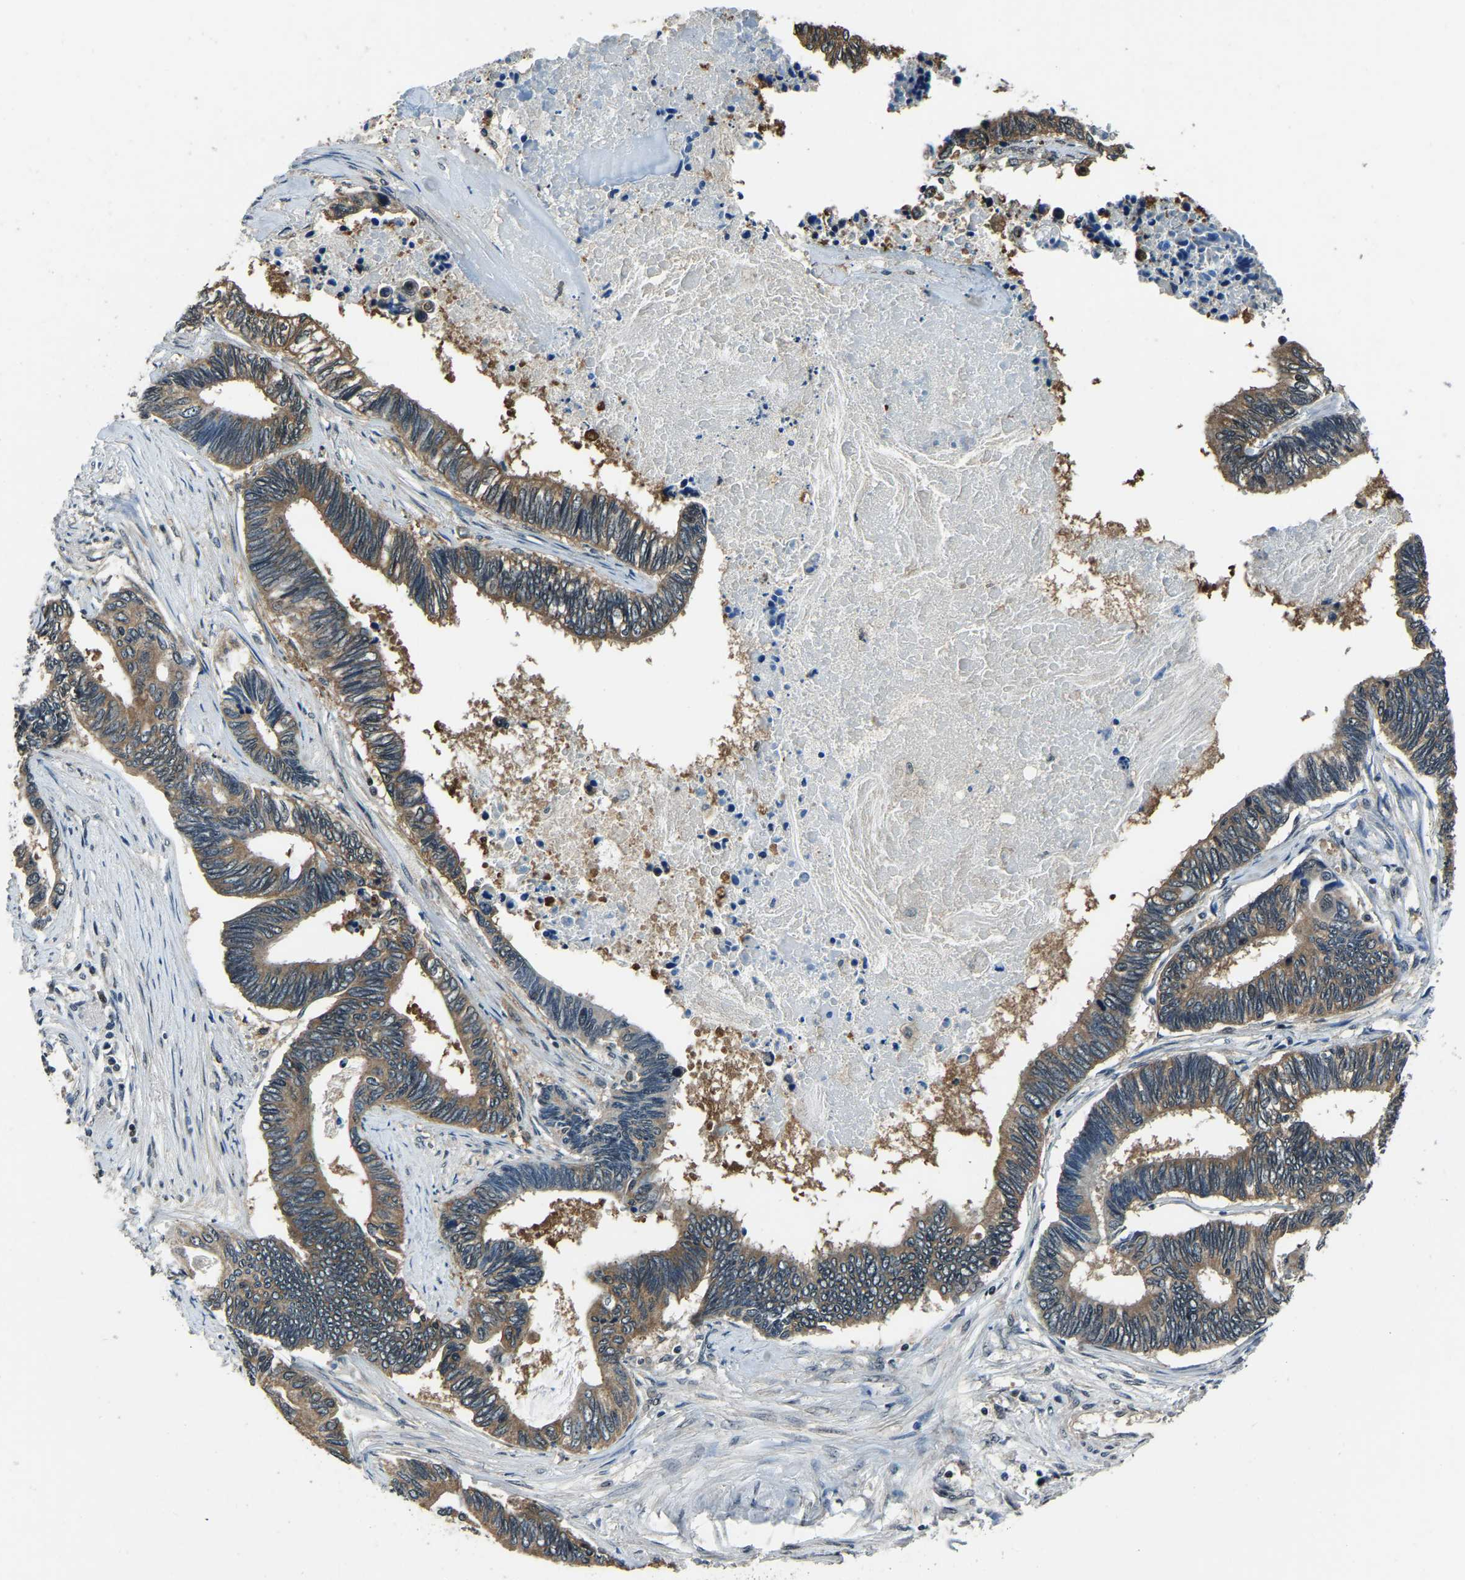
{"staining": {"intensity": "moderate", "quantity": ">75%", "location": "cytoplasmic/membranous"}, "tissue": "pancreatic cancer", "cell_type": "Tumor cells", "image_type": "cancer", "snomed": [{"axis": "morphology", "description": "Adenocarcinoma, NOS"}, {"axis": "topography", "description": "Pancreas"}], "caption": "High-power microscopy captured an IHC image of adenocarcinoma (pancreatic), revealing moderate cytoplasmic/membranous expression in approximately >75% of tumor cells. Nuclei are stained in blue.", "gene": "ANKIB1", "patient": {"sex": "female", "age": 70}}